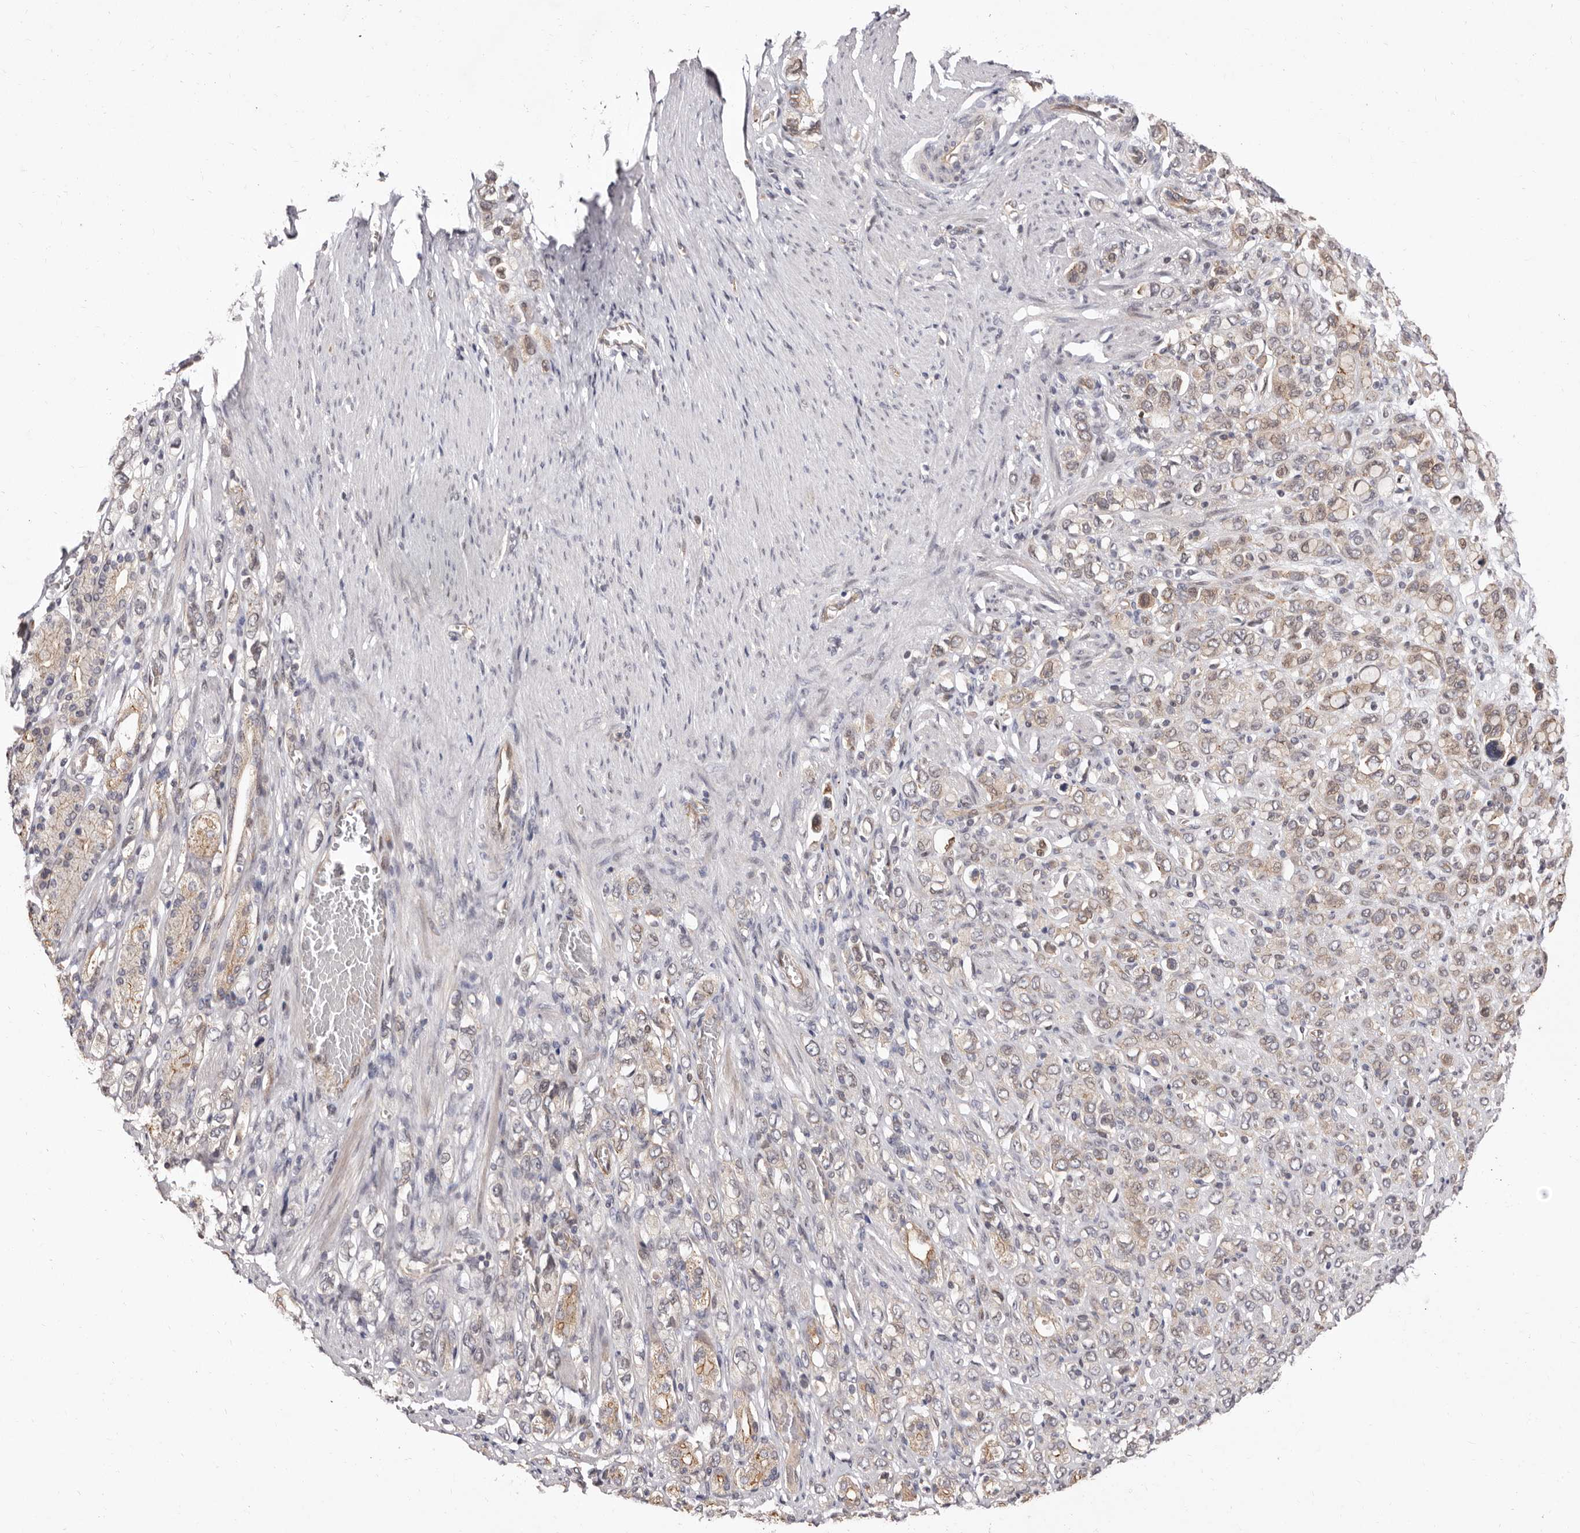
{"staining": {"intensity": "weak", "quantity": ">75%", "location": "cytoplasmic/membranous"}, "tissue": "stomach cancer", "cell_type": "Tumor cells", "image_type": "cancer", "snomed": [{"axis": "morphology", "description": "Adenocarcinoma, NOS"}, {"axis": "topography", "description": "Stomach"}], "caption": "Stomach adenocarcinoma tissue demonstrates weak cytoplasmic/membranous expression in about >75% of tumor cells", "gene": "GLRX3", "patient": {"sex": "female", "age": 65}}